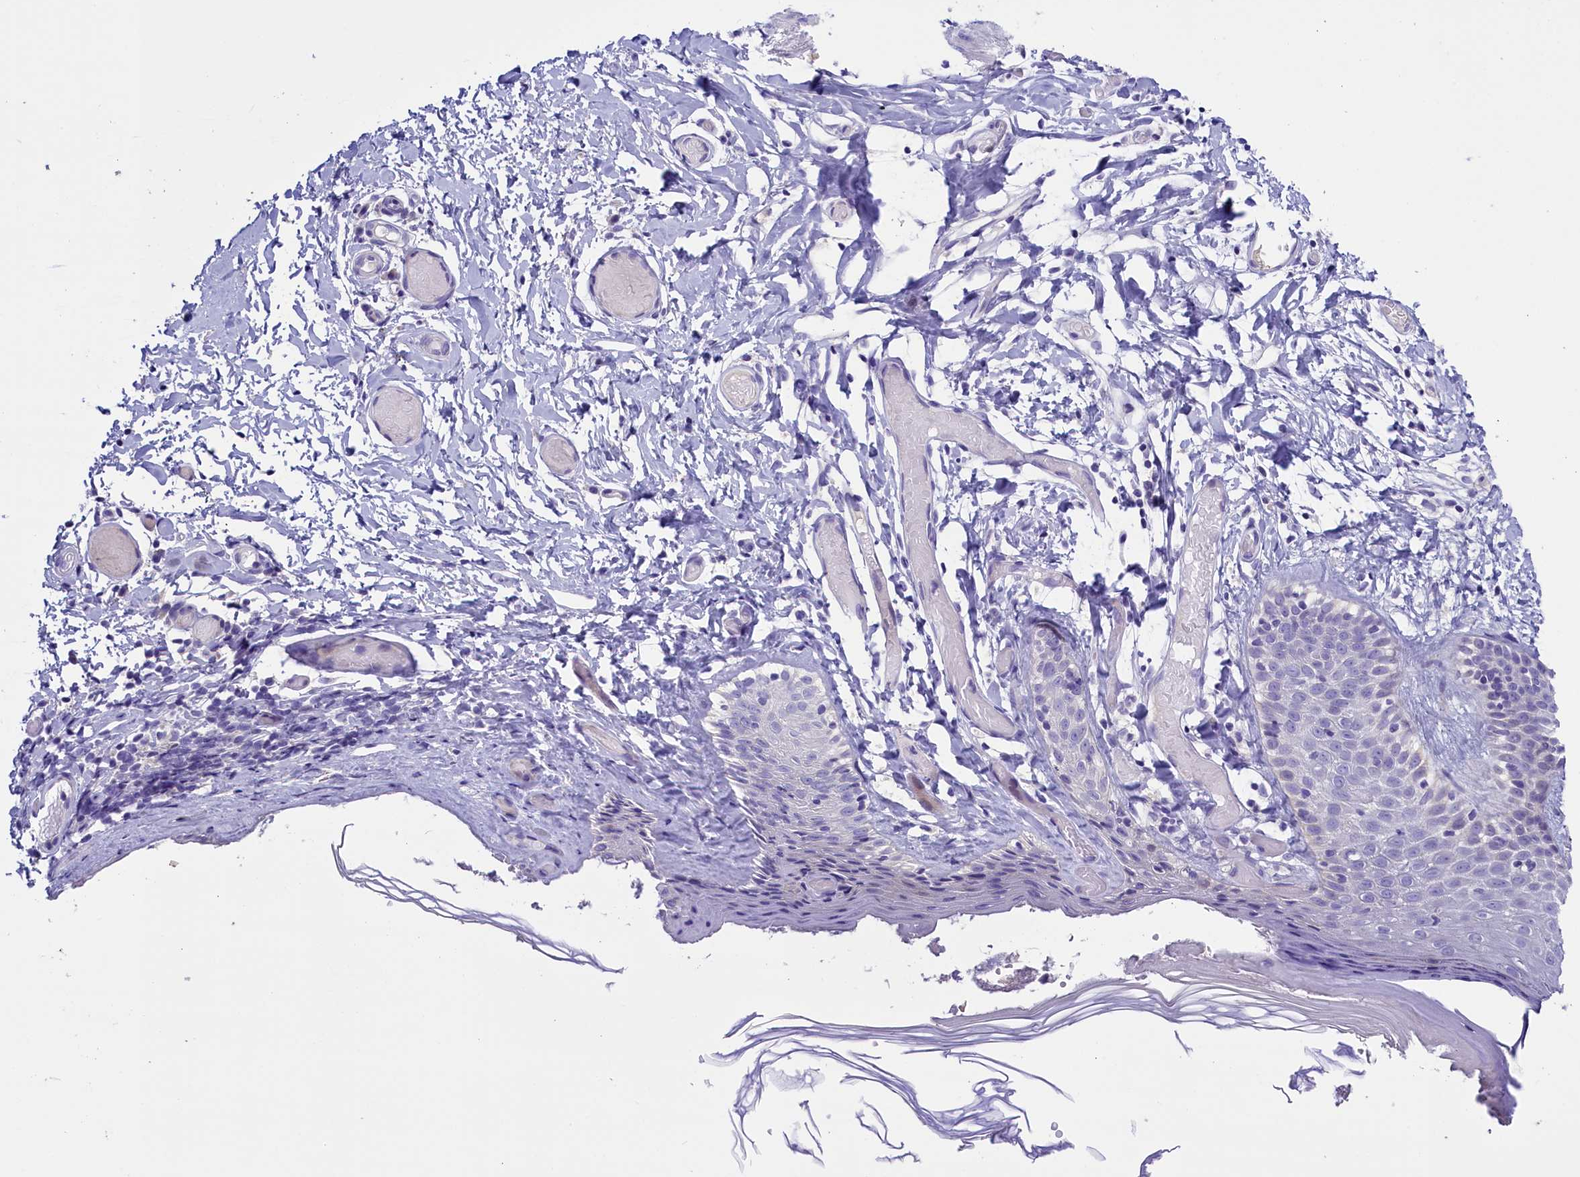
{"staining": {"intensity": "negative", "quantity": "none", "location": "none"}, "tissue": "skin", "cell_type": "Epidermal cells", "image_type": "normal", "snomed": [{"axis": "morphology", "description": "Normal tissue, NOS"}, {"axis": "topography", "description": "Adipose tissue"}, {"axis": "topography", "description": "Vascular tissue"}, {"axis": "topography", "description": "Vulva"}, {"axis": "topography", "description": "Peripheral nerve tissue"}], "caption": "The histopathology image shows no significant positivity in epidermal cells of skin.", "gene": "RTTN", "patient": {"sex": "female", "age": 86}}